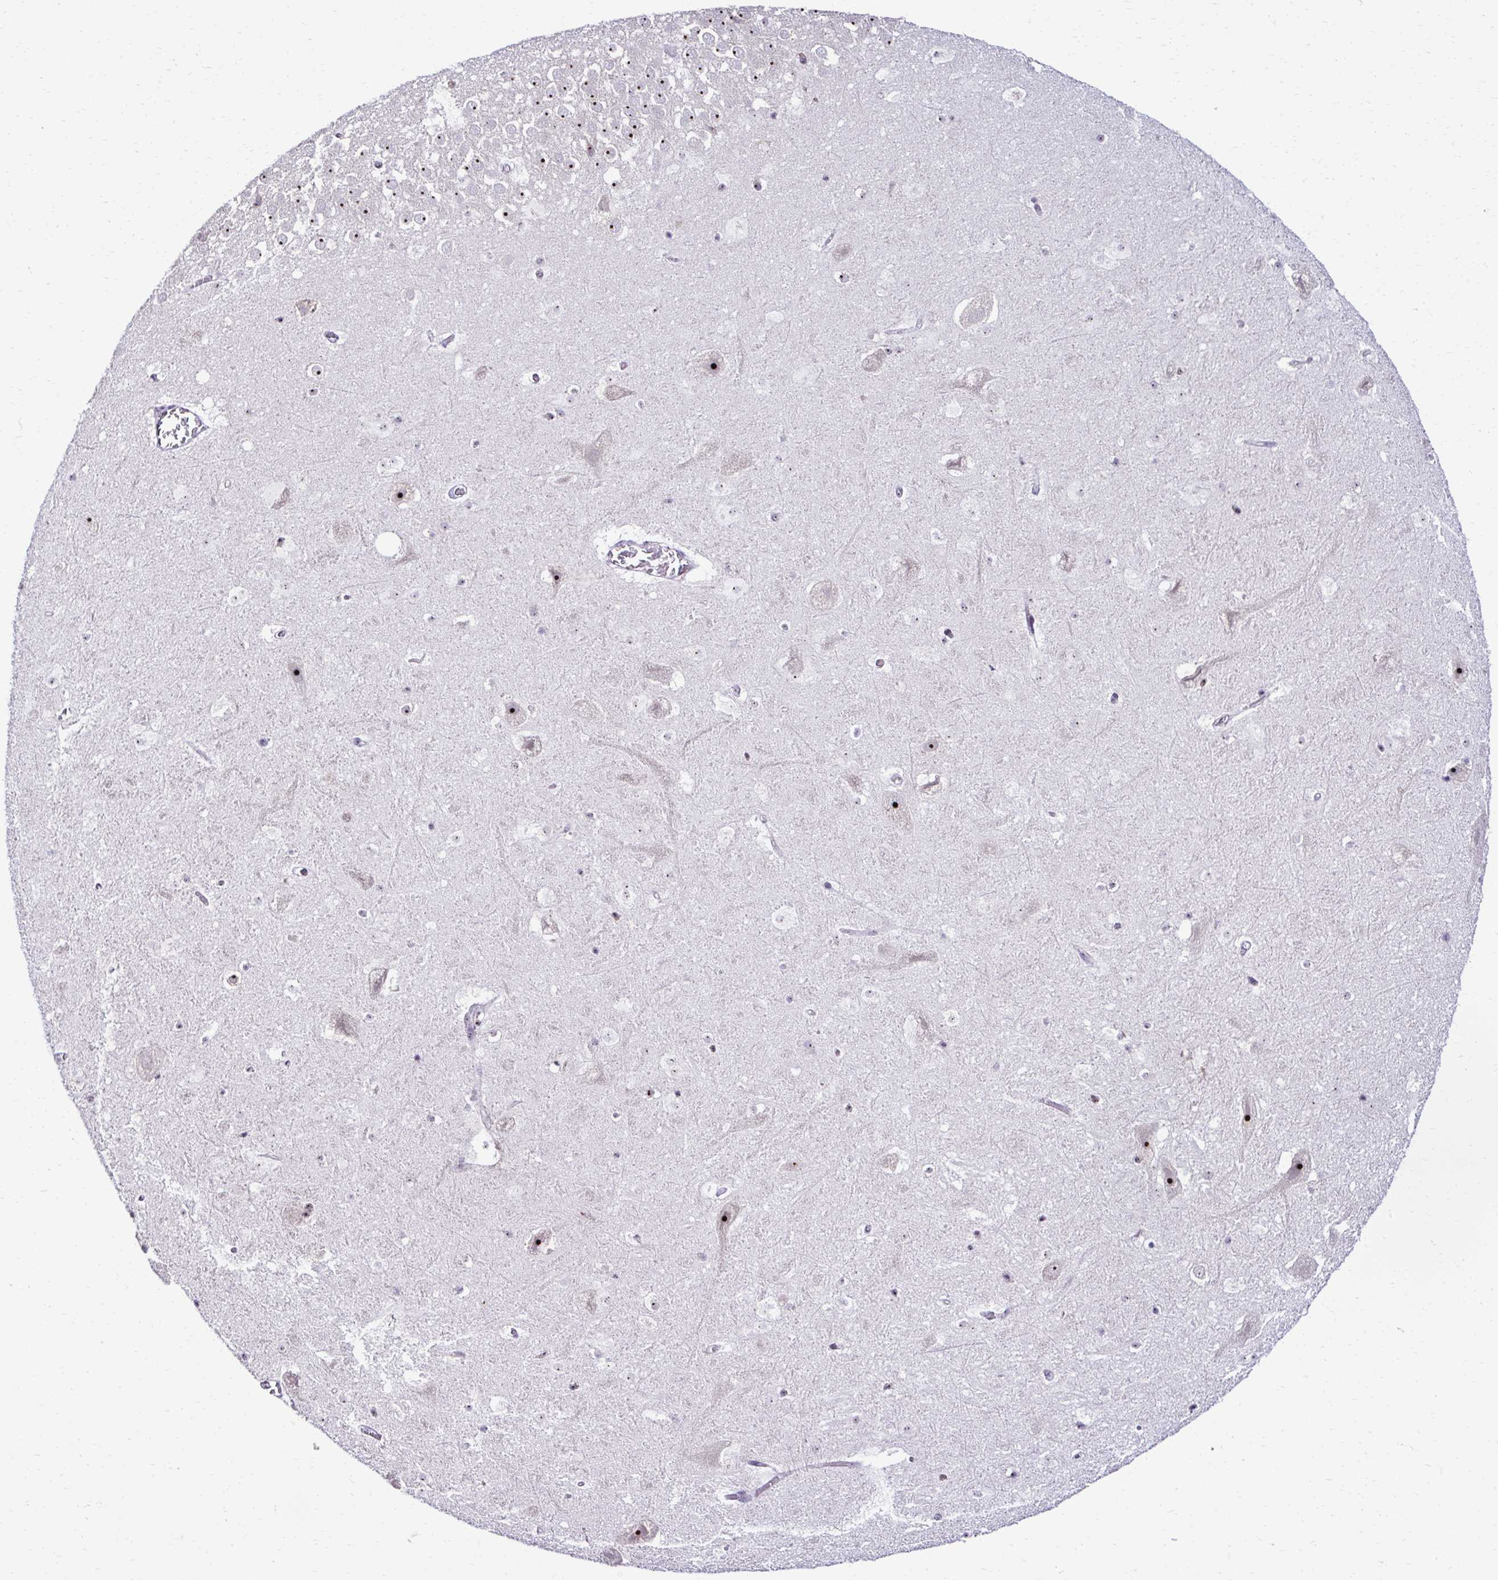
{"staining": {"intensity": "moderate", "quantity": "<25%", "location": "nuclear"}, "tissue": "hippocampus", "cell_type": "Glial cells", "image_type": "normal", "snomed": [{"axis": "morphology", "description": "Normal tissue, NOS"}, {"axis": "topography", "description": "Hippocampus"}], "caption": "Protein expression analysis of benign hippocampus displays moderate nuclear expression in about <25% of glial cells. The staining is performed using DAB brown chromogen to label protein expression. The nuclei are counter-stained blue using hematoxylin.", "gene": "CEP72", "patient": {"sex": "female", "age": 42}}